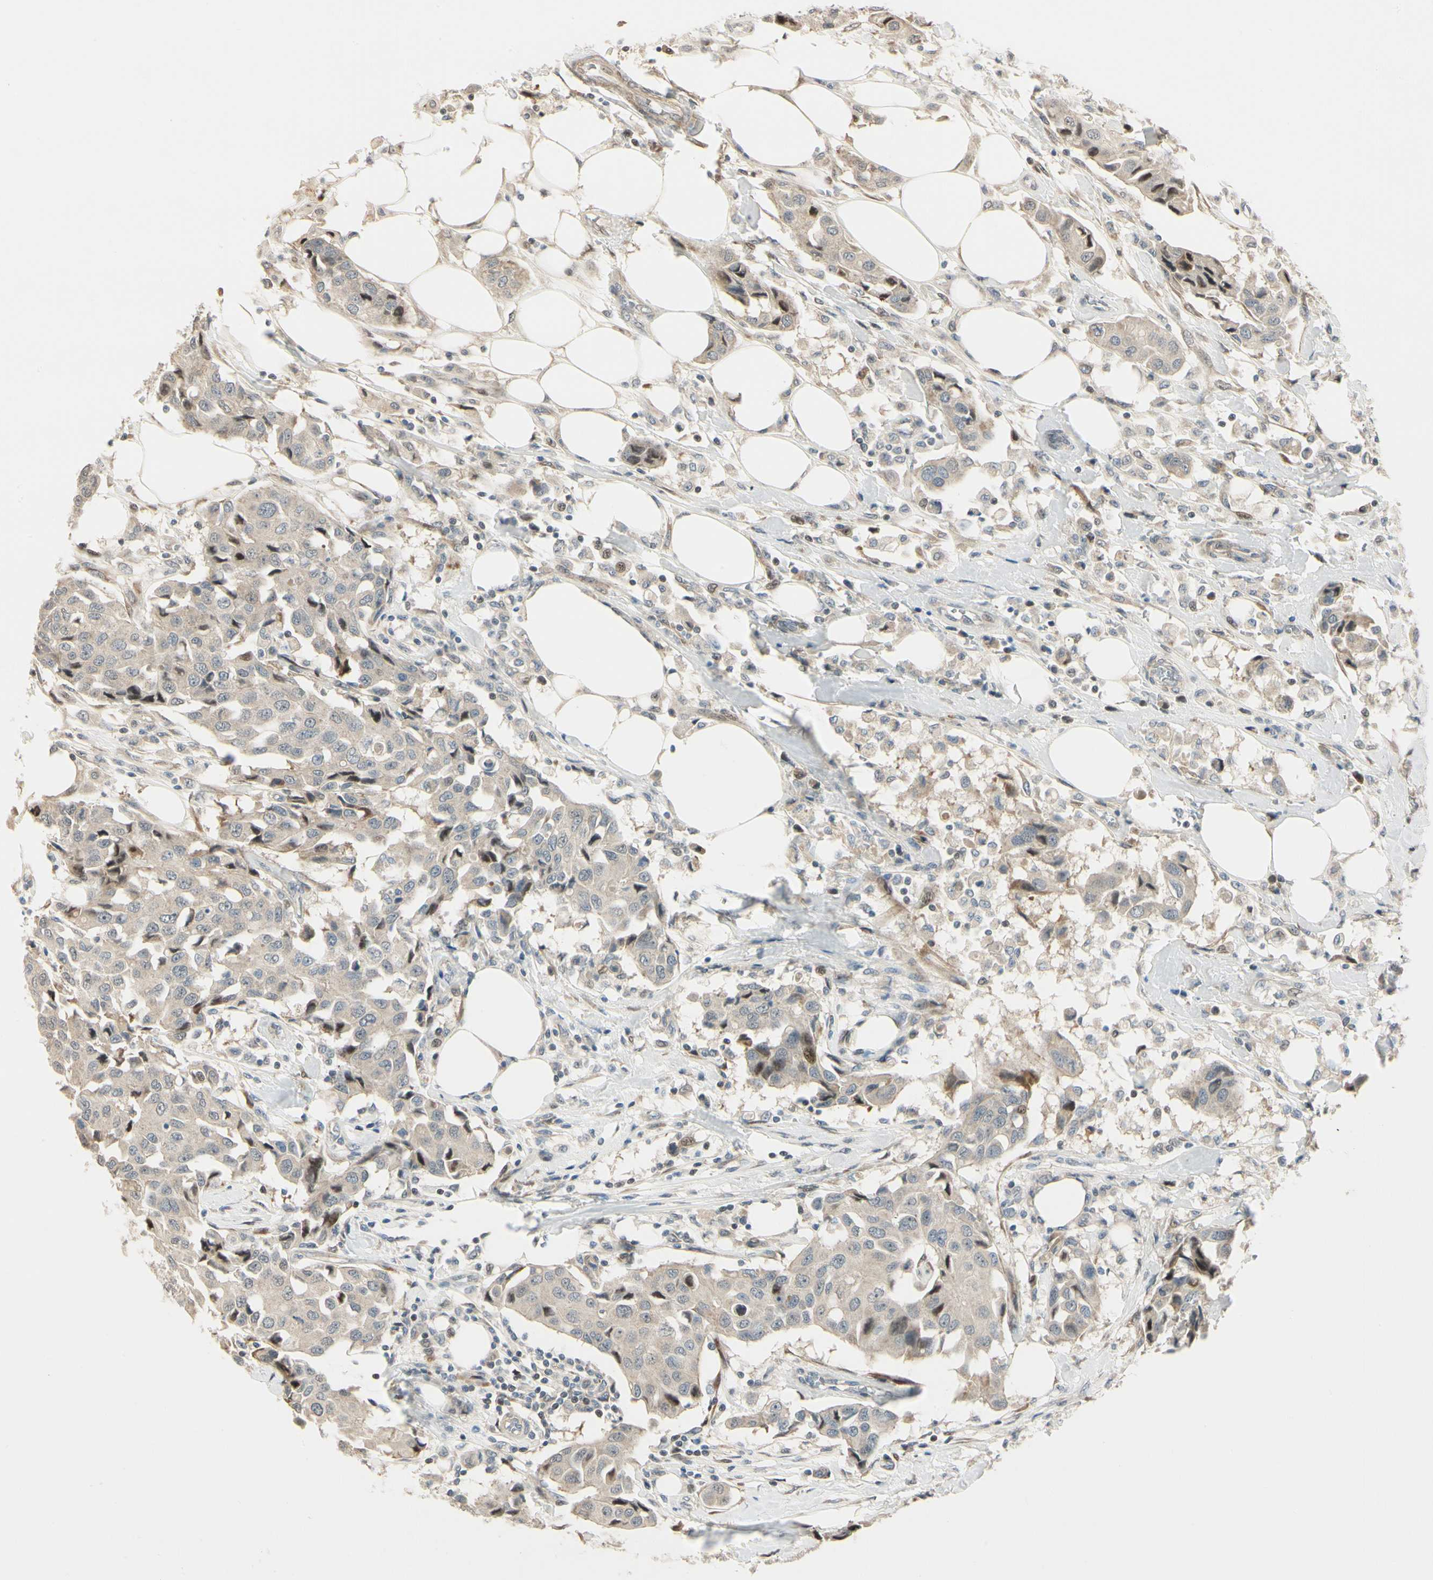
{"staining": {"intensity": "weak", "quantity": ">75%", "location": "cytoplasmic/membranous"}, "tissue": "breast cancer", "cell_type": "Tumor cells", "image_type": "cancer", "snomed": [{"axis": "morphology", "description": "Duct carcinoma"}, {"axis": "topography", "description": "Breast"}], "caption": "A brown stain shows weak cytoplasmic/membranous positivity of a protein in intraductal carcinoma (breast) tumor cells.", "gene": "P4HA3", "patient": {"sex": "female", "age": 80}}